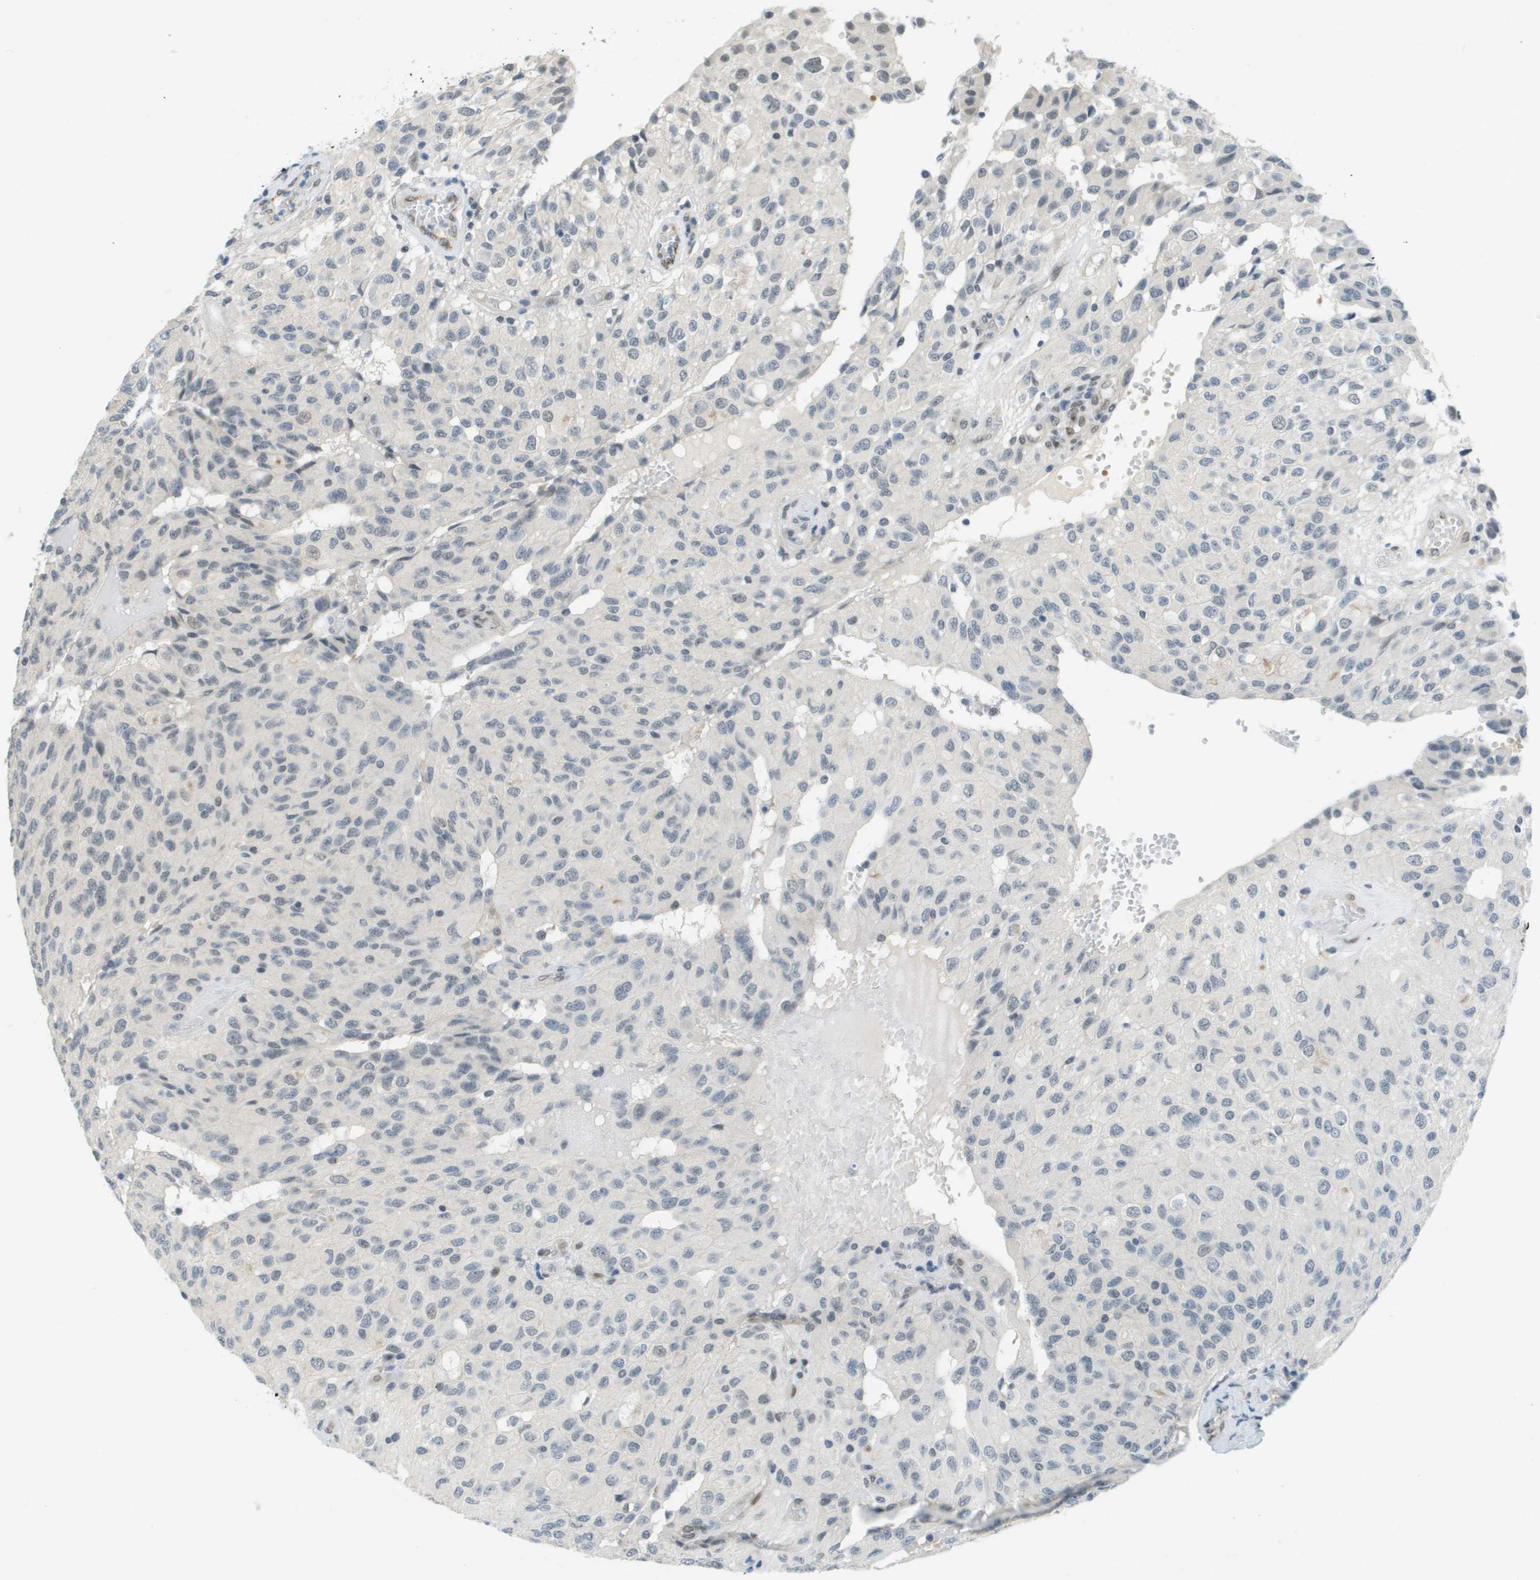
{"staining": {"intensity": "negative", "quantity": "none", "location": "none"}, "tissue": "glioma", "cell_type": "Tumor cells", "image_type": "cancer", "snomed": [{"axis": "morphology", "description": "Glioma, malignant, High grade"}, {"axis": "topography", "description": "Brain"}], "caption": "The histopathology image exhibits no staining of tumor cells in glioma.", "gene": "ARID1B", "patient": {"sex": "male", "age": 32}}